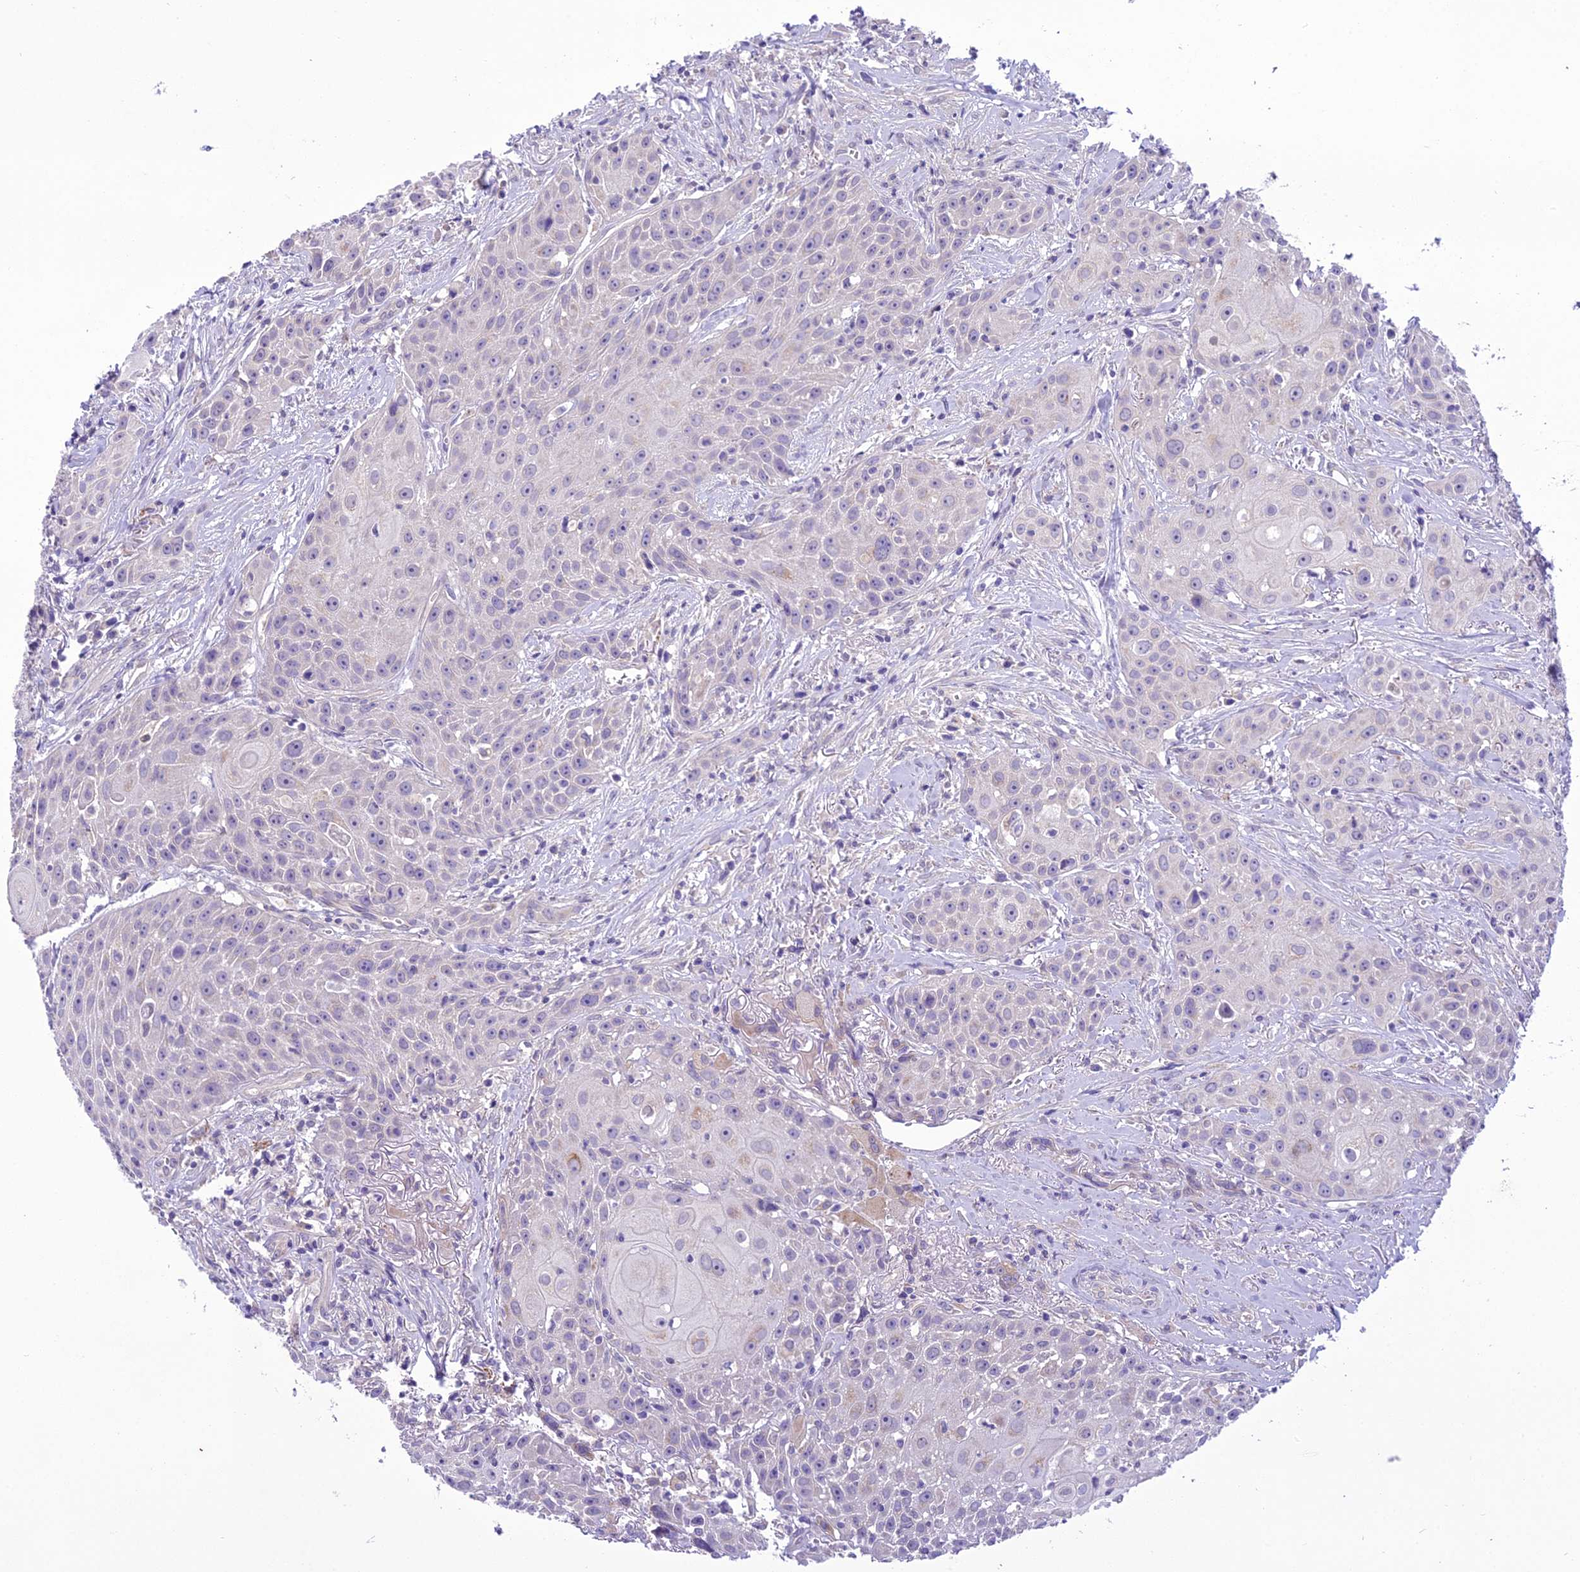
{"staining": {"intensity": "negative", "quantity": "none", "location": "none"}, "tissue": "head and neck cancer", "cell_type": "Tumor cells", "image_type": "cancer", "snomed": [{"axis": "morphology", "description": "Squamous cell carcinoma, NOS"}, {"axis": "topography", "description": "Oral tissue"}, {"axis": "topography", "description": "Head-Neck"}], "caption": "This histopathology image is of head and neck cancer (squamous cell carcinoma) stained with immunohistochemistry to label a protein in brown with the nuclei are counter-stained blue. There is no staining in tumor cells.", "gene": "SCRT1", "patient": {"sex": "female", "age": 82}}